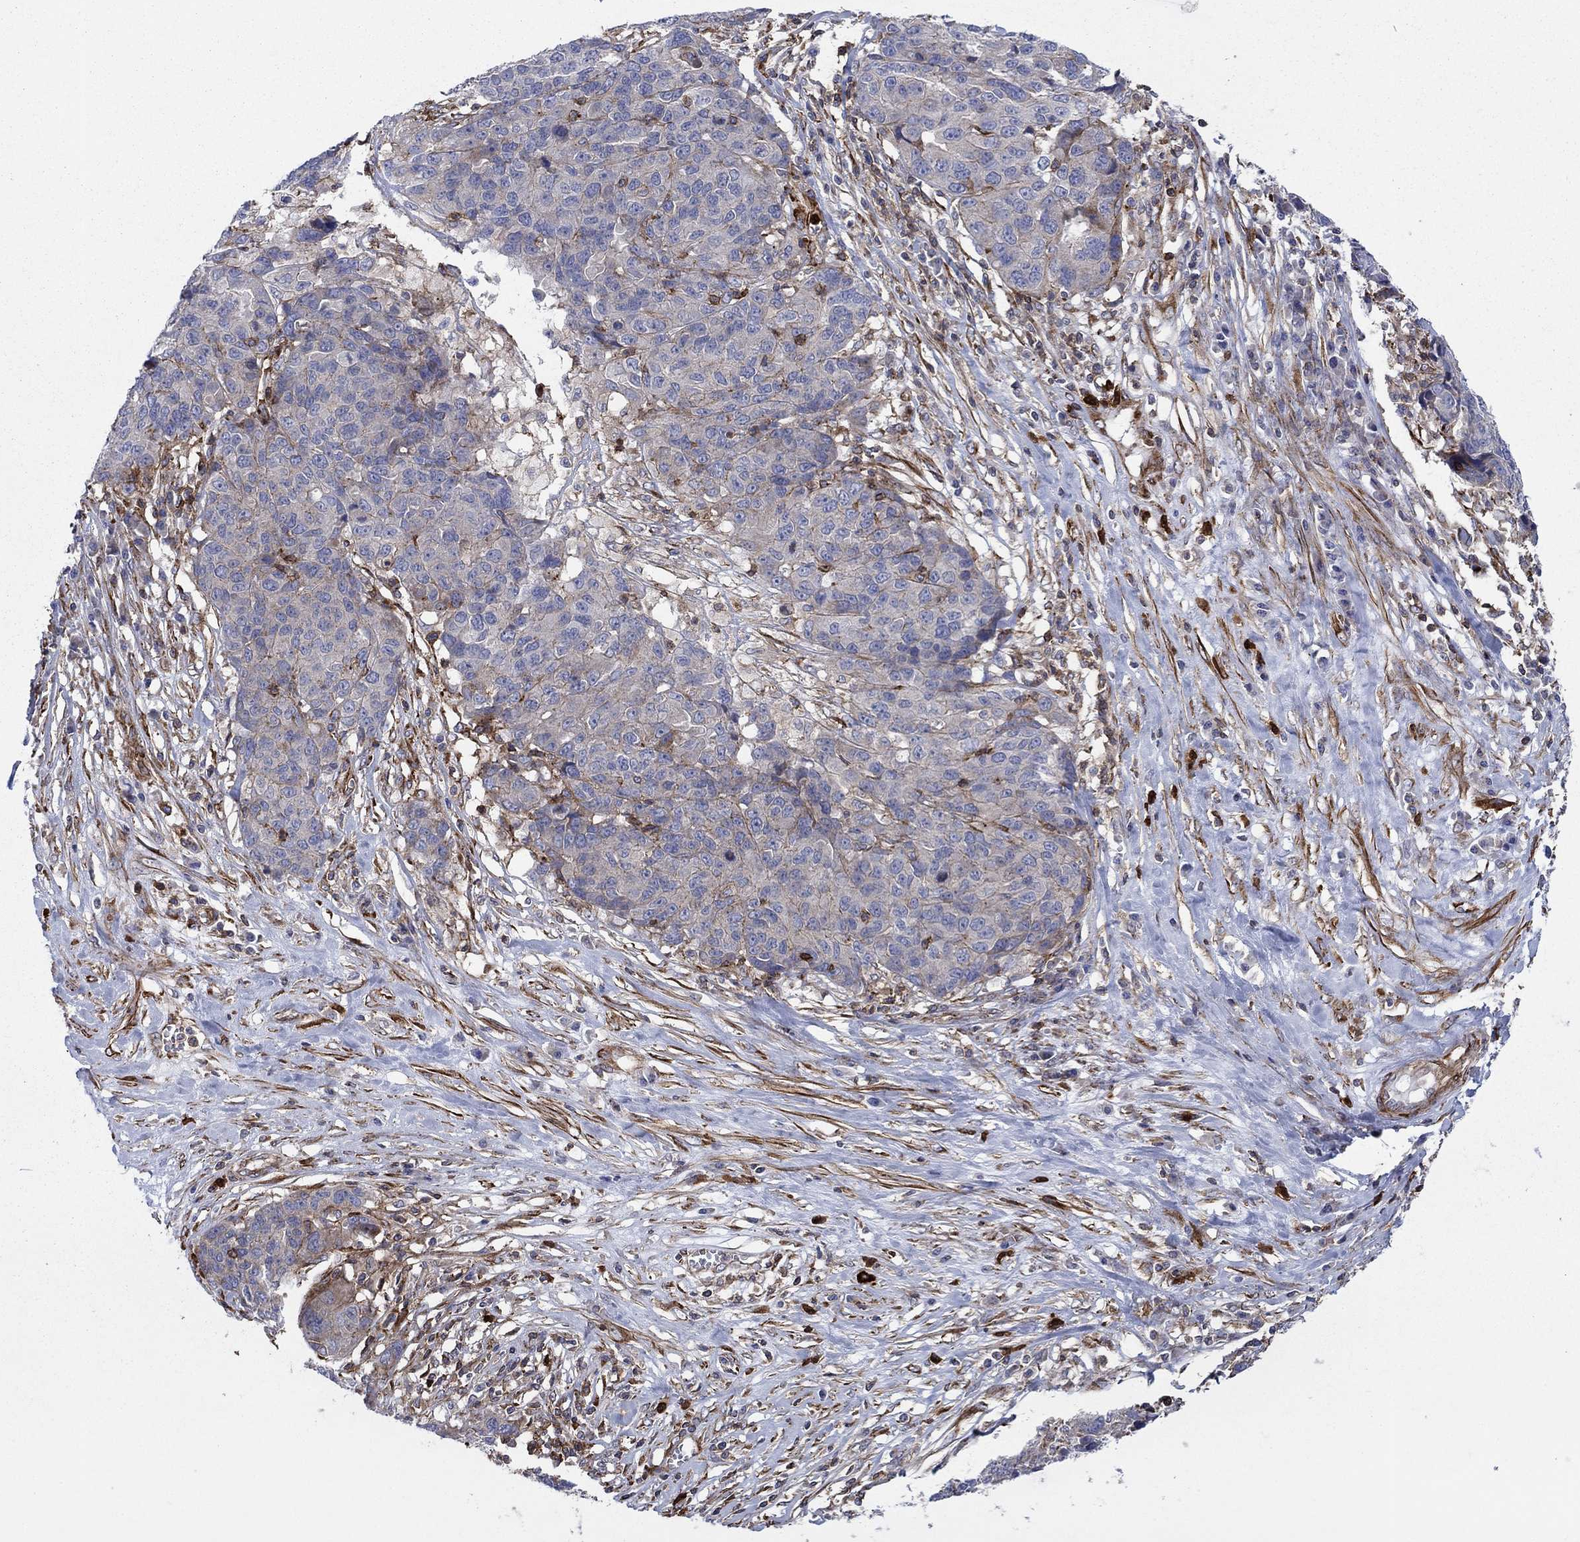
{"staining": {"intensity": "moderate", "quantity": "<25%", "location": "cytoplasmic/membranous"}, "tissue": "ovarian cancer", "cell_type": "Tumor cells", "image_type": "cancer", "snomed": [{"axis": "morphology", "description": "Cystadenocarcinoma, serous, NOS"}, {"axis": "topography", "description": "Ovary"}], "caption": "Protein positivity by immunohistochemistry (IHC) displays moderate cytoplasmic/membranous expression in approximately <25% of tumor cells in ovarian cancer. The protein is shown in brown color, while the nuclei are stained blue.", "gene": "PAG1", "patient": {"sex": "female", "age": 87}}